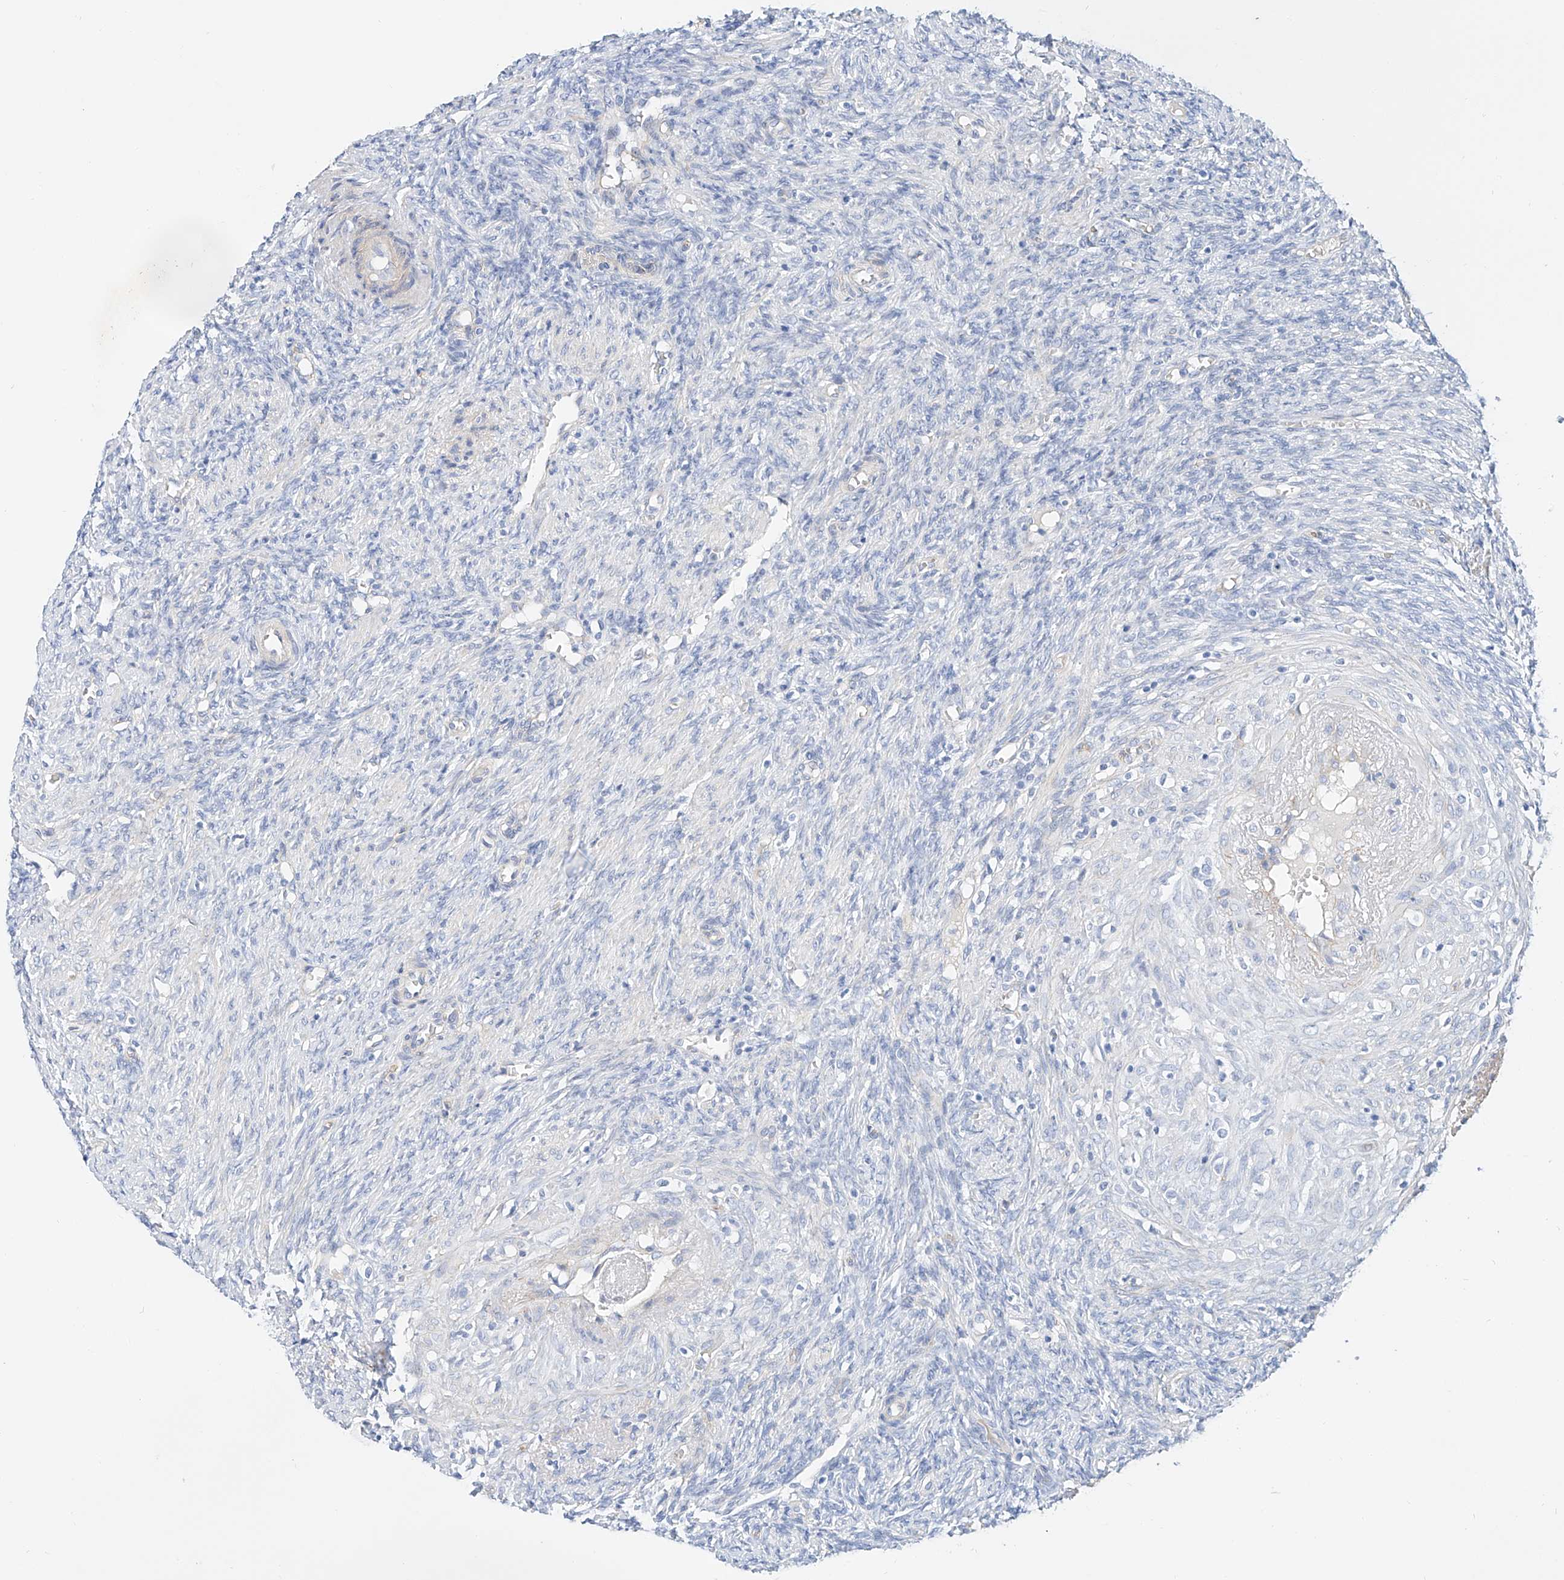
{"staining": {"intensity": "negative", "quantity": "none", "location": "none"}, "tissue": "ovary", "cell_type": "Ovarian stroma cells", "image_type": "normal", "snomed": [{"axis": "morphology", "description": "Normal tissue, NOS"}, {"axis": "topography", "description": "Ovary"}], "caption": "High power microscopy image of an immunohistochemistry photomicrograph of benign ovary, revealing no significant expression in ovarian stroma cells.", "gene": "SBSPON", "patient": {"sex": "female", "age": 41}}